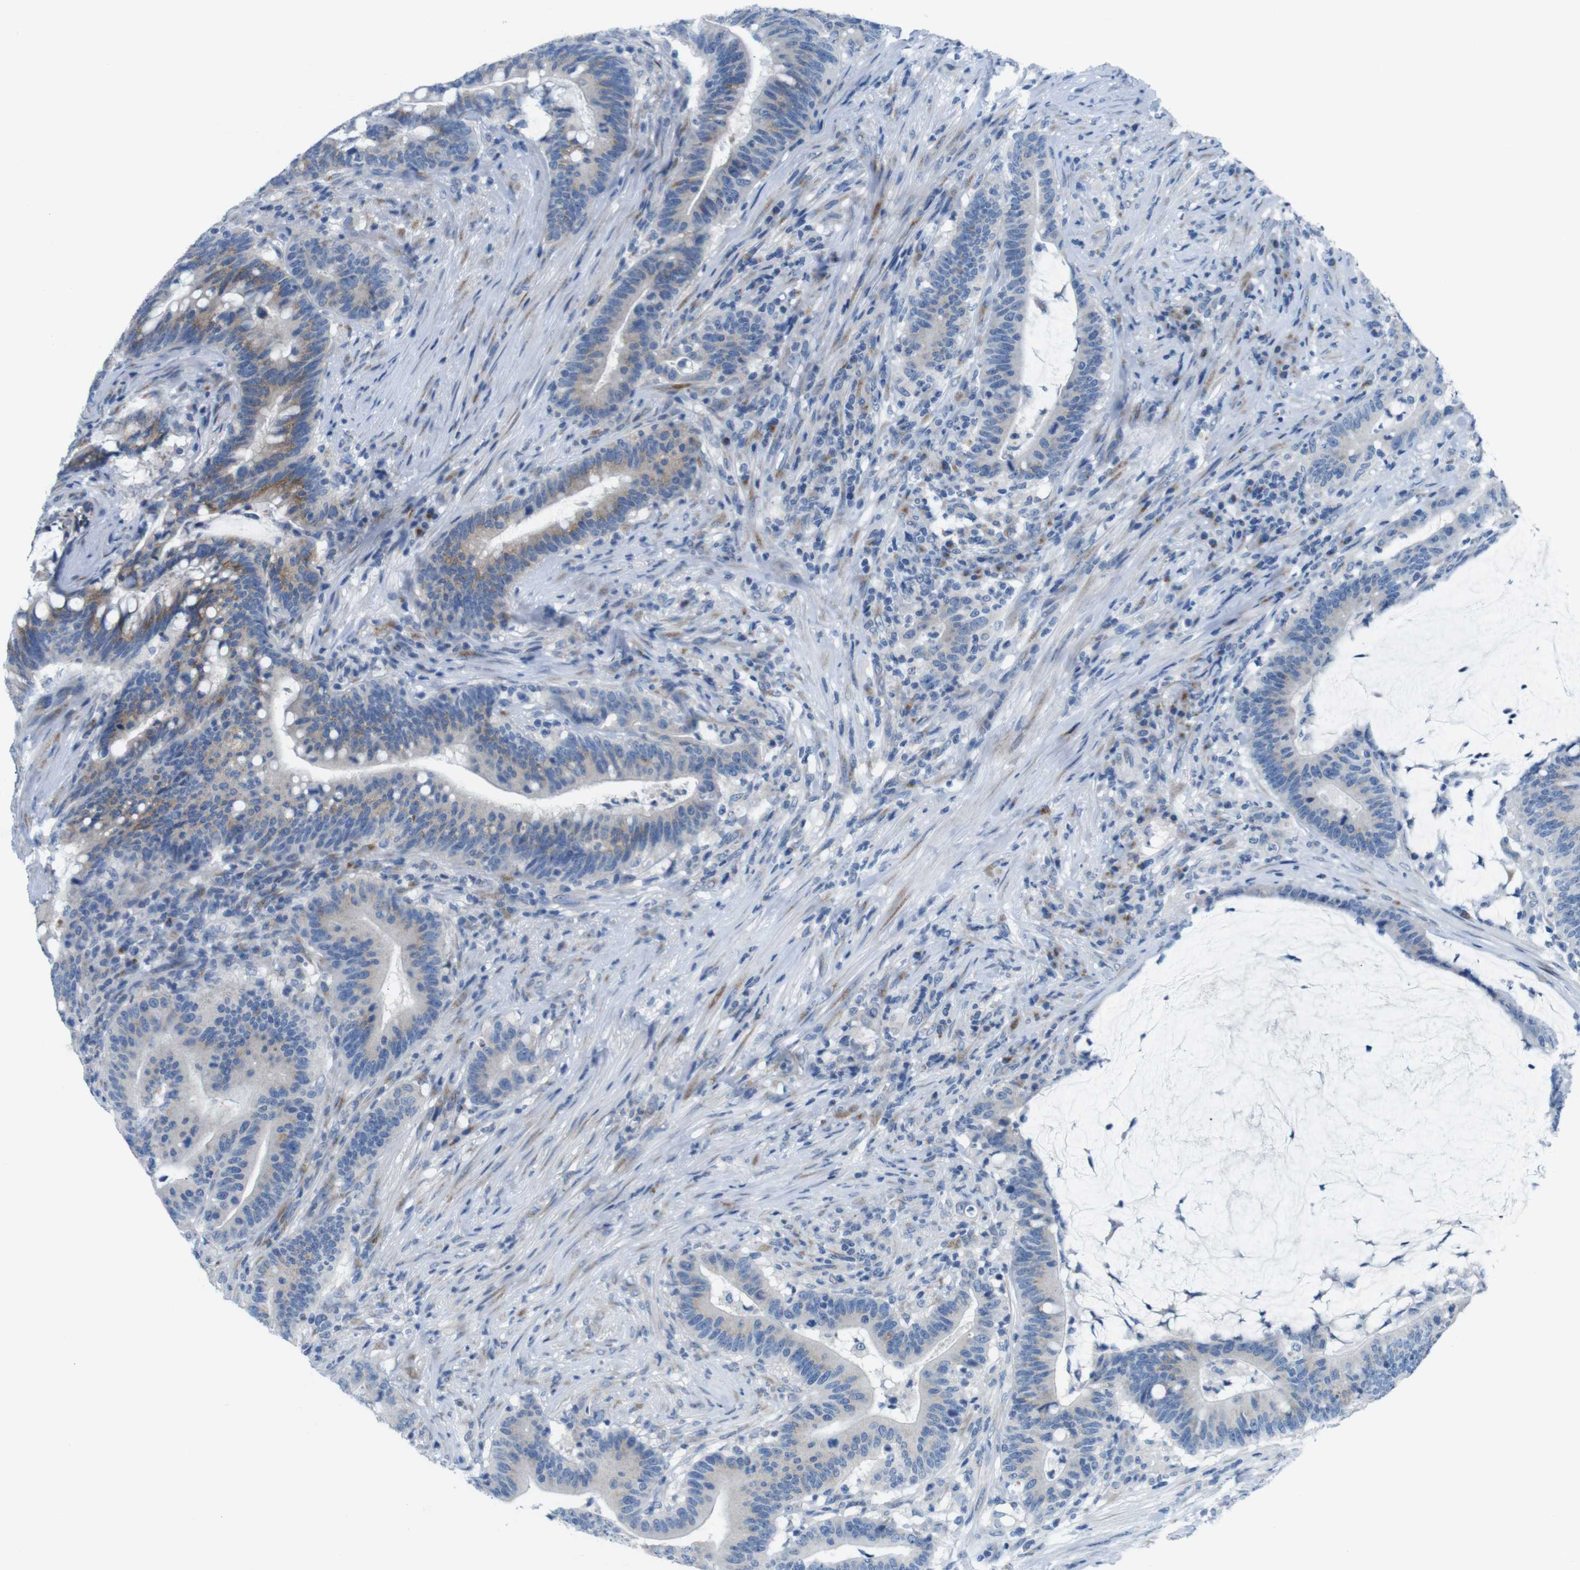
{"staining": {"intensity": "moderate", "quantity": "<25%", "location": "cytoplasmic/membranous"}, "tissue": "colorectal cancer", "cell_type": "Tumor cells", "image_type": "cancer", "snomed": [{"axis": "morphology", "description": "Normal tissue, NOS"}, {"axis": "morphology", "description": "Adenocarcinoma, NOS"}, {"axis": "topography", "description": "Colon"}], "caption": "Colorectal cancer stained for a protein (brown) displays moderate cytoplasmic/membranous positive positivity in approximately <25% of tumor cells.", "gene": "GOLGA2", "patient": {"sex": "female", "age": 66}}